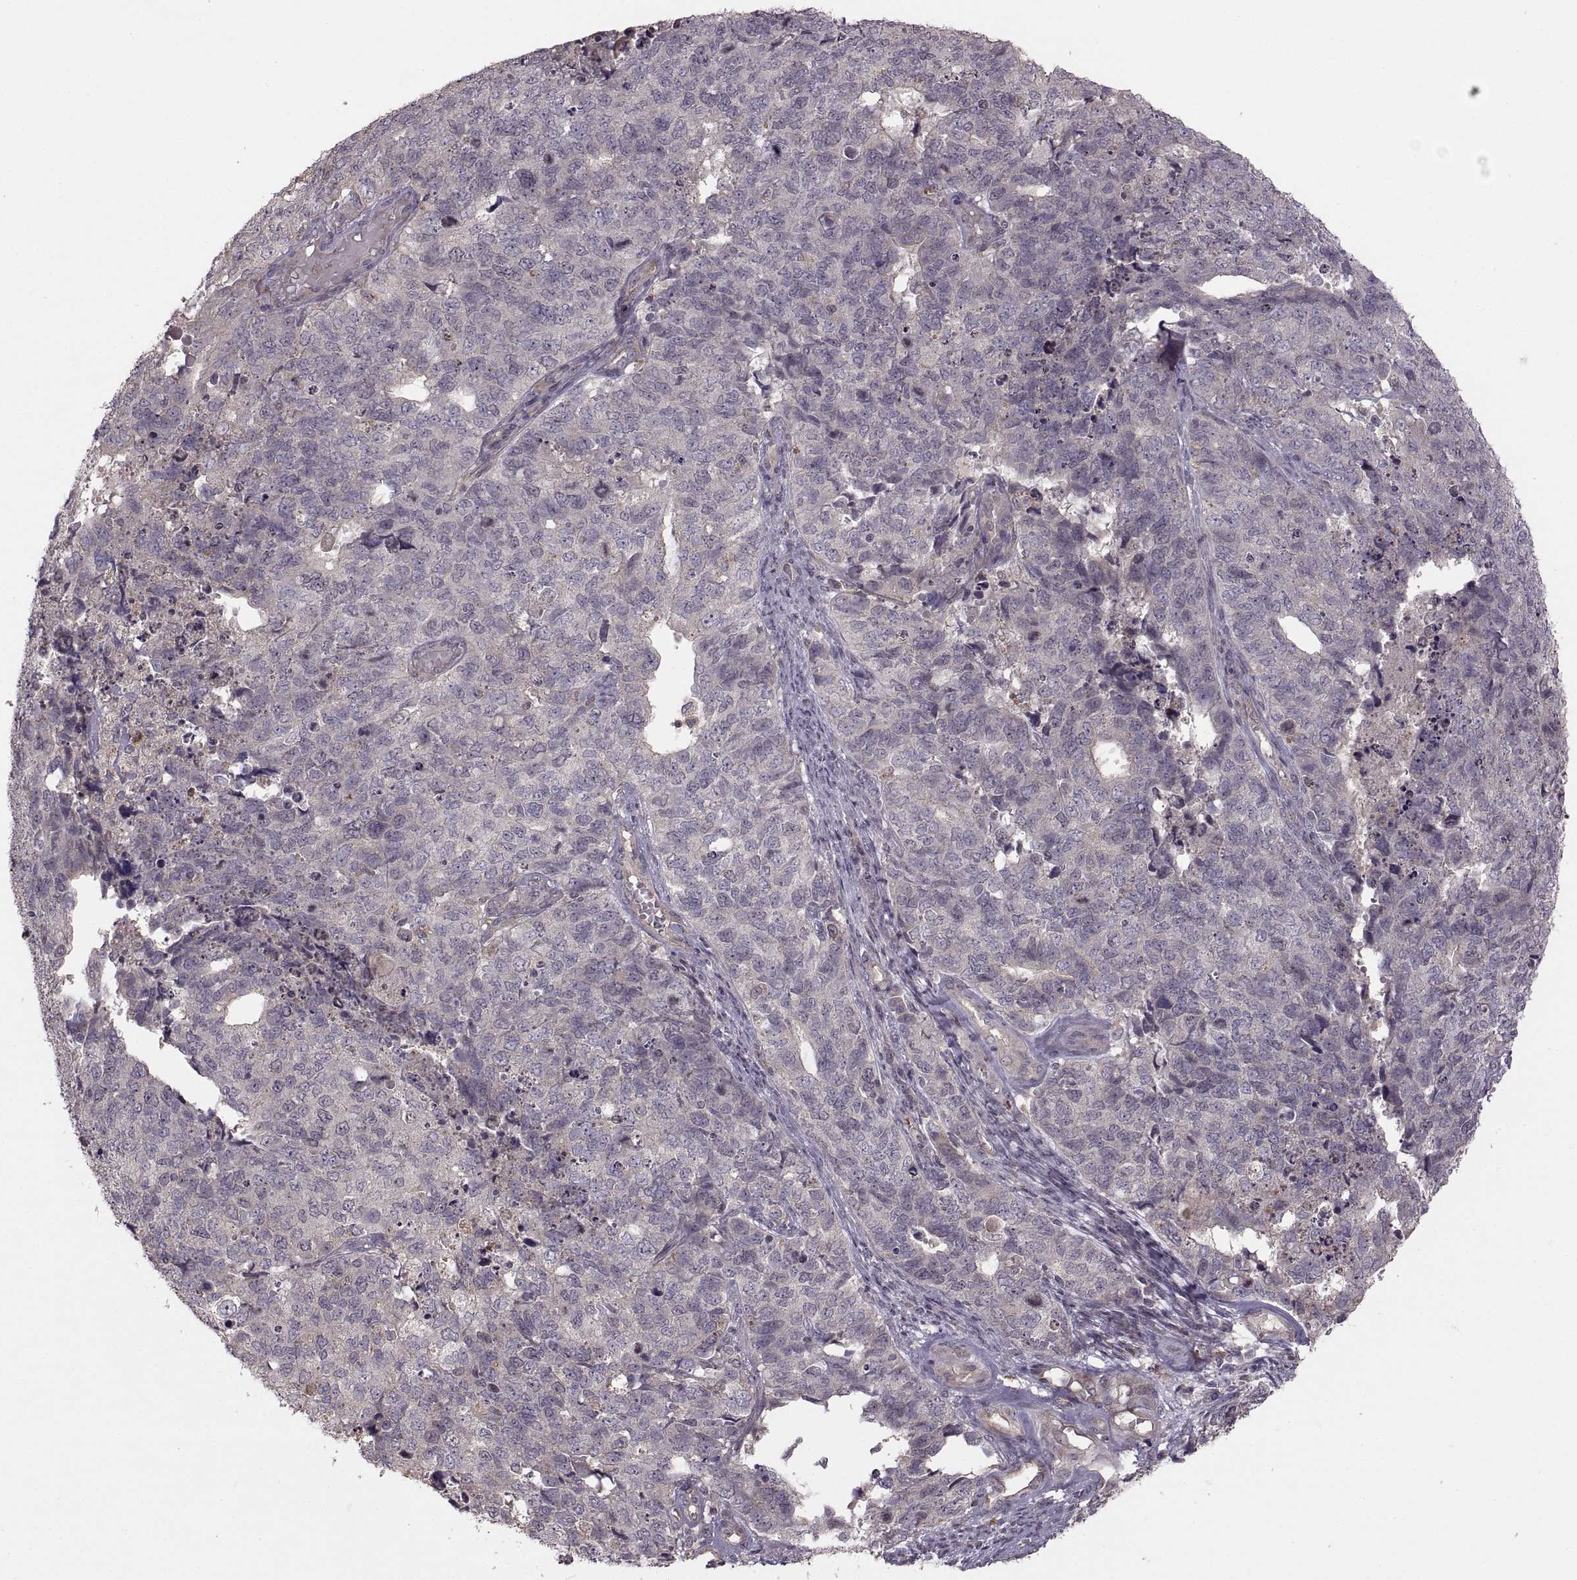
{"staining": {"intensity": "negative", "quantity": "none", "location": "none"}, "tissue": "cervical cancer", "cell_type": "Tumor cells", "image_type": "cancer", "snomed": [{"axis": "morphology", "description": "Squamous cell carcinoma, NOS"}, {"axis": "topography", "description": "Cervix"}], "caption": "Tumor cells are negative for brown protein staining in squamous cell carcinoma (cervical). (DAB (3,3'-diaminobenzidine) immunohistochemistry visualized using brightfield microscopy, high magnification).", "gene": "PIERCE1", "patient": {"sex": "female", "age": 63}}